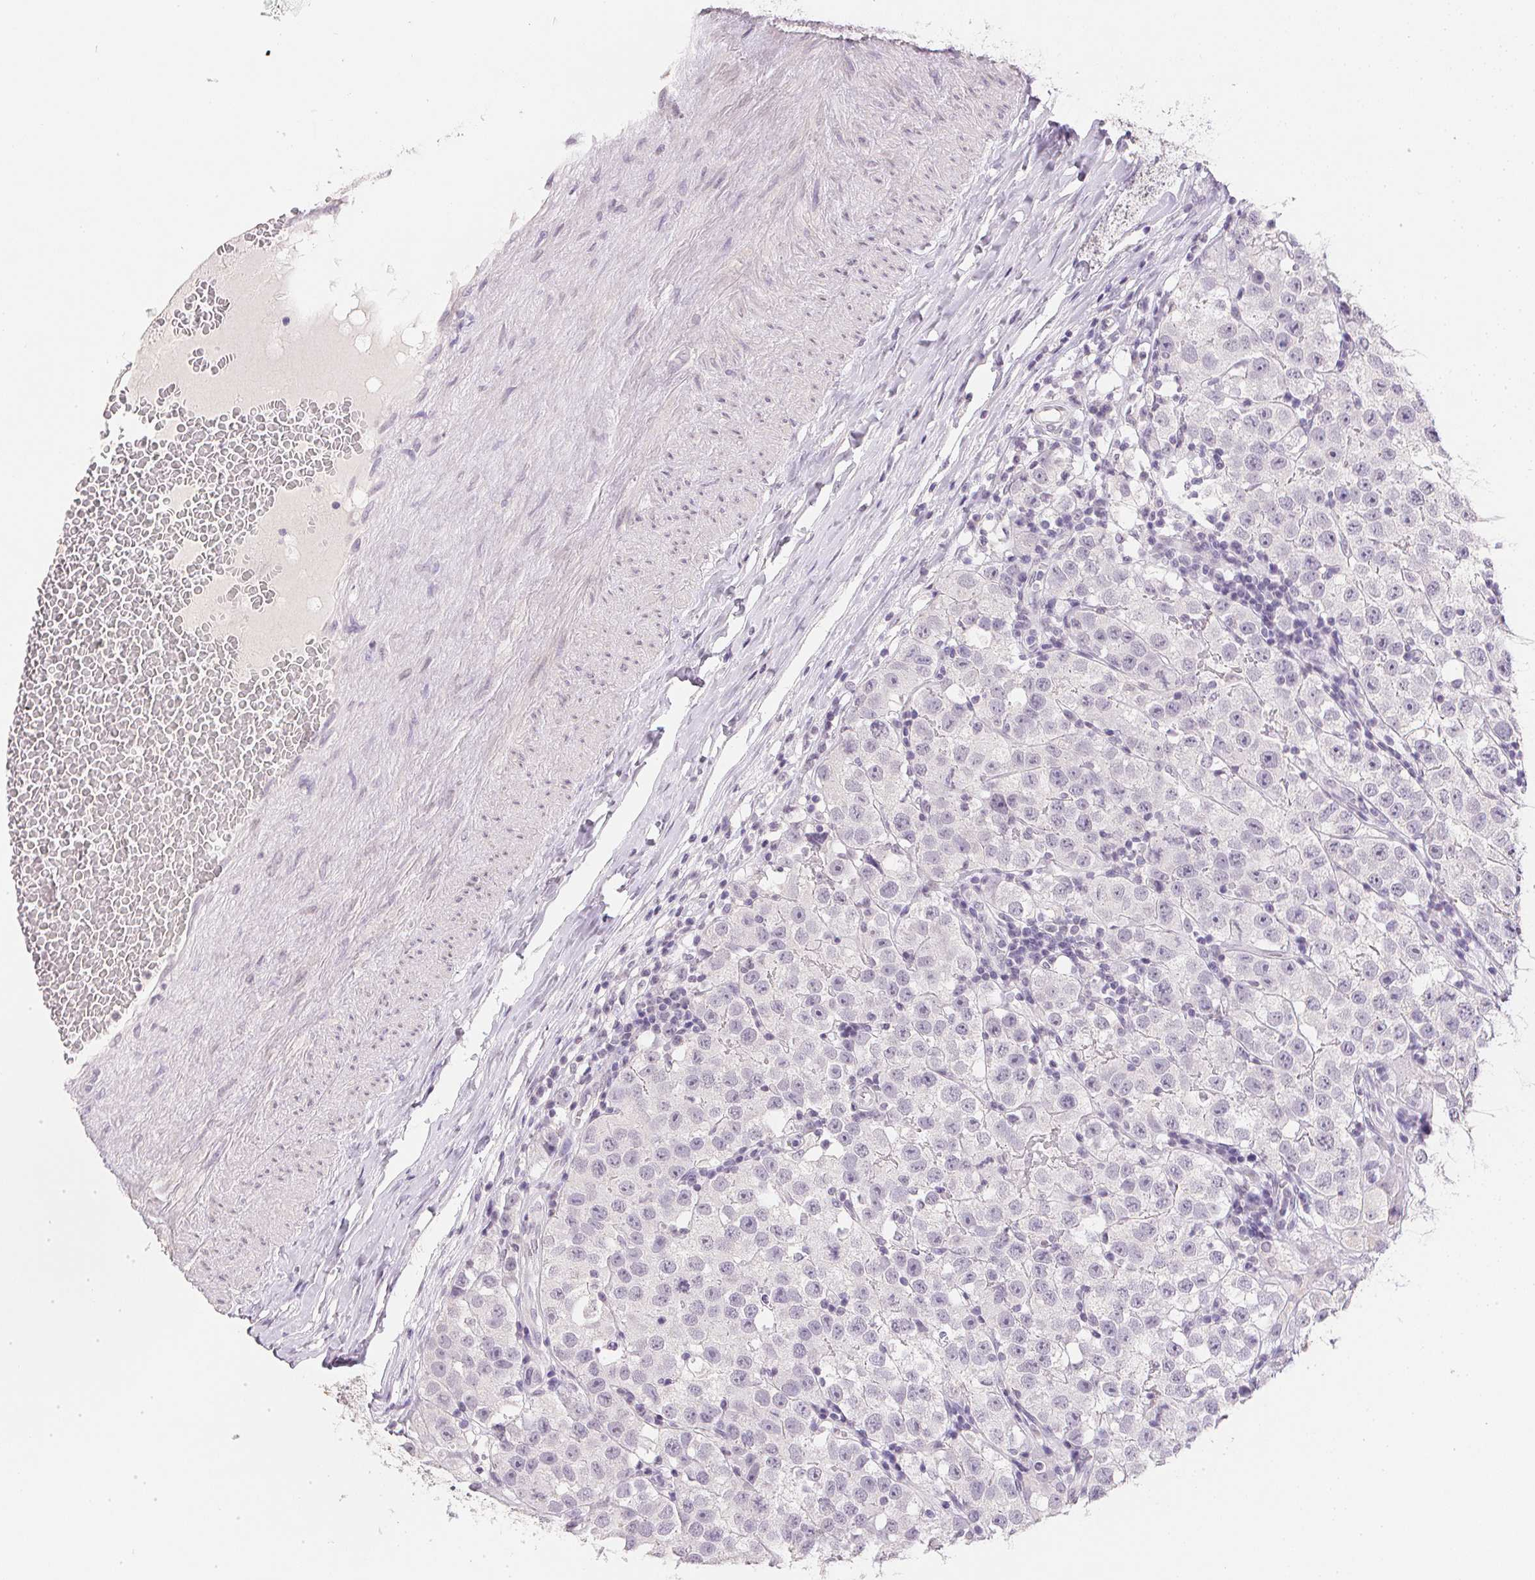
{"staining": {"intensity": "negative", "quantity": "none", "location": "none"}, "tissue": "testis cancer", "cell_type": "Tumor cells", "image_type": "cancer", "snomed": [{"axis": "morphology", "description": "Seminoma, NOS"}, {"axis": "topography", "description": "Testis"}], "caption": "IHC of seminoma (testis) shows no positivity in tumor cells.", "gene": "PPY", "patient": {"sex": "male", "age": 34}}